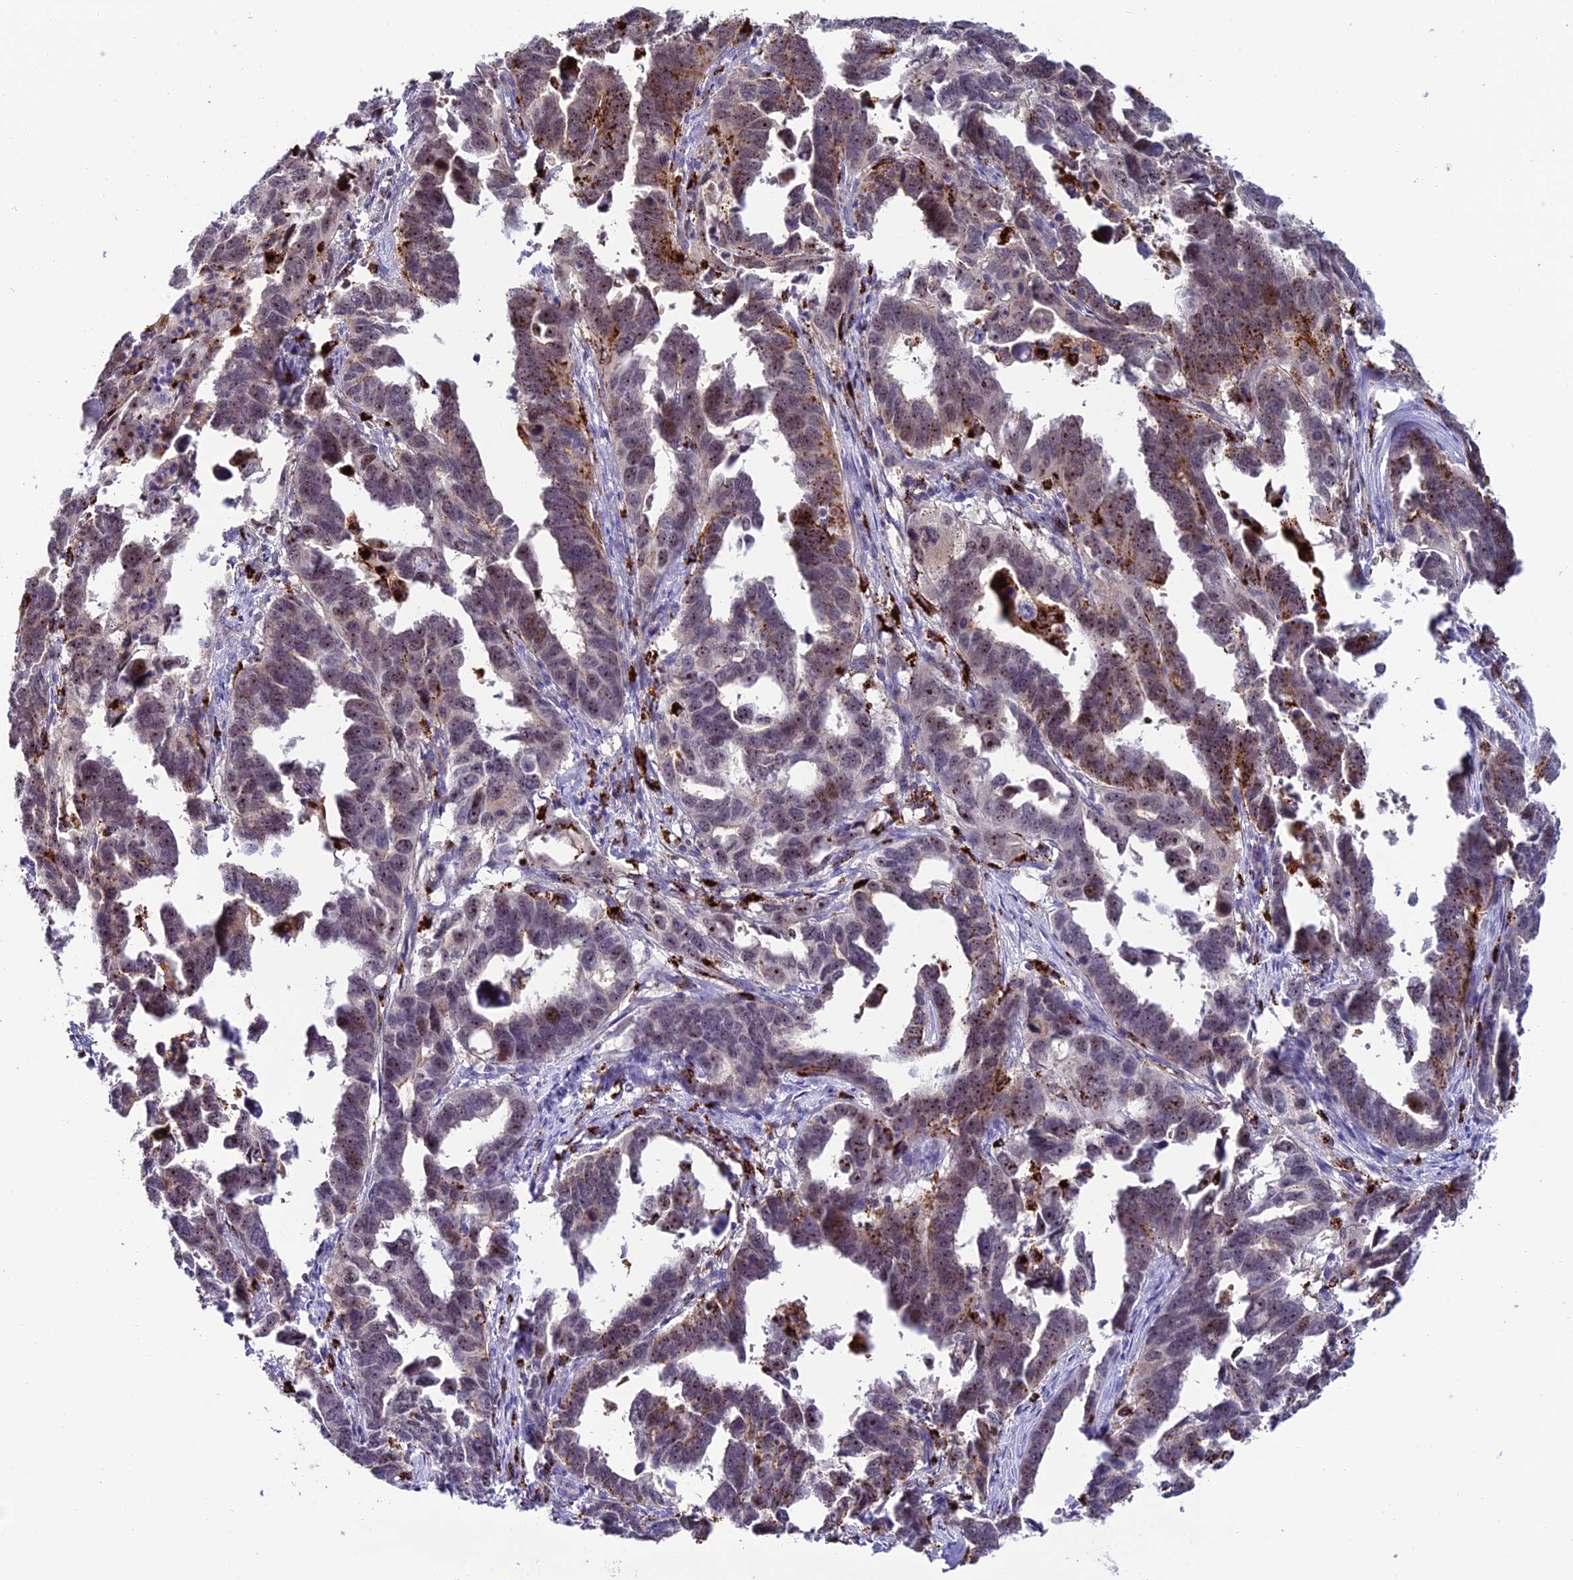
{"staining": {"intensity": "moderate", "quantity": ">75%", "location": "nuclear"}, "tissue": "endometrial cancer", "cell_type": "Tumor cells", "image_type": "cancer", "snomed": [{"axis": "morphology", "description": "Adenocarcinoma, NOS"}, {"axis": "topography", "description": "Endometrium"}], "caption": "Protein expression analysis of human adenocarcinoma (endometrial) reveals moderate nuclear expression in about >75% of tumor cells. (DAB (3,3'-diaminobenzidine) = brown stain, brightfield microscopy at high magnification).", "gene": "ARHGEF18", "patient": {"sex": "female", "age": 65}}